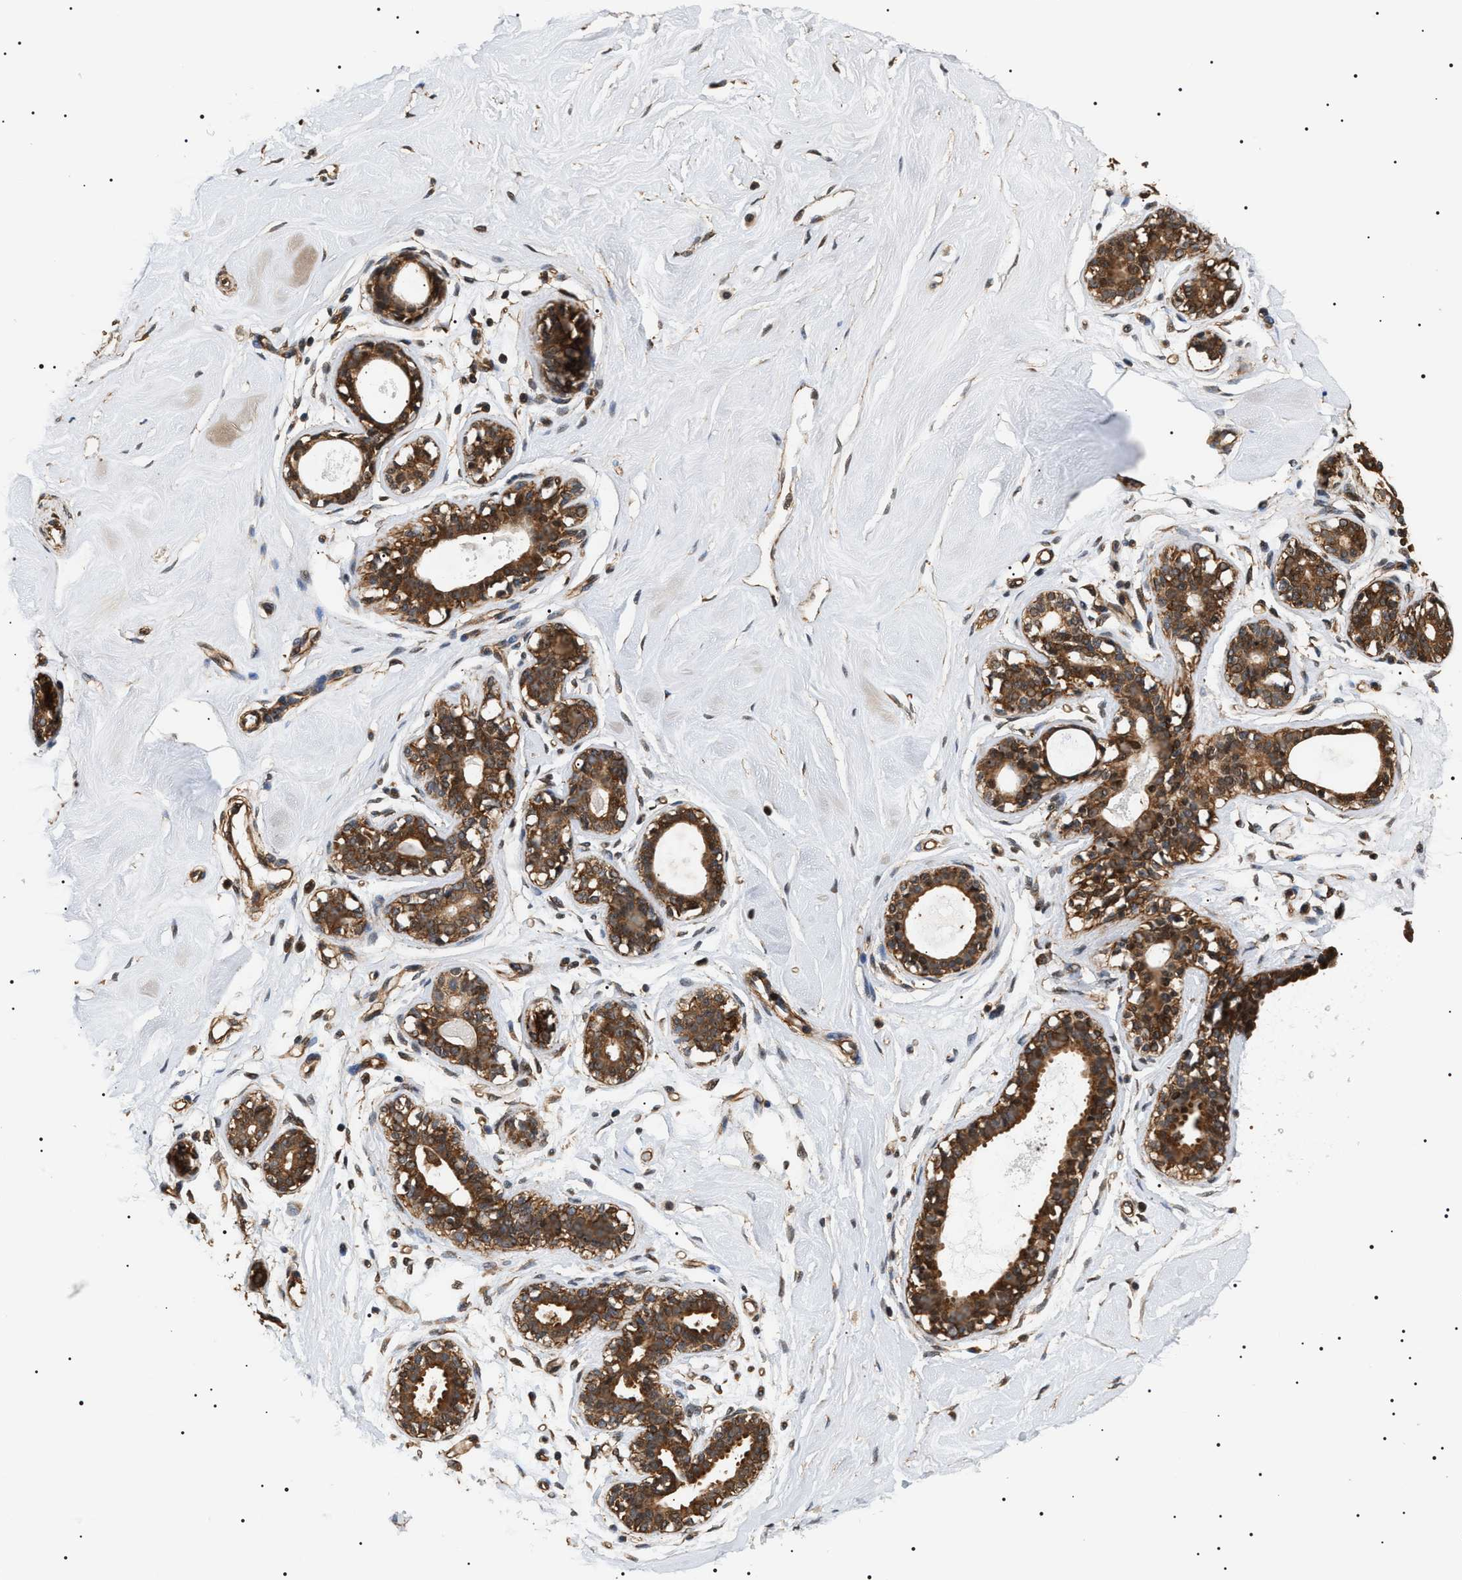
{"staining": {"intensity": "strong", "quantity": ">75%", "location": "cytoplasmic/membranous"}, "tissue": "breast", "cell_type": "Glandular cells", "image_type": "normal", "snomed": [{"axis": "morphology", "description": "Normal tissue, NOS"}, {"axis": "topography", "description": "Breast"}], "caption": "A brown stain highlights strong cytoplasmic/membranous expression of a protein in glandular cells of benign breast. The protein of interest is stained brown, and the nuclei are stained in blue (DAB (3,3'-diaminobenzidine) IHC with brightfield microscopy, high magnification).", "gene": "SH3GLB2", "patient": {"sex": "female", "age": 23}}